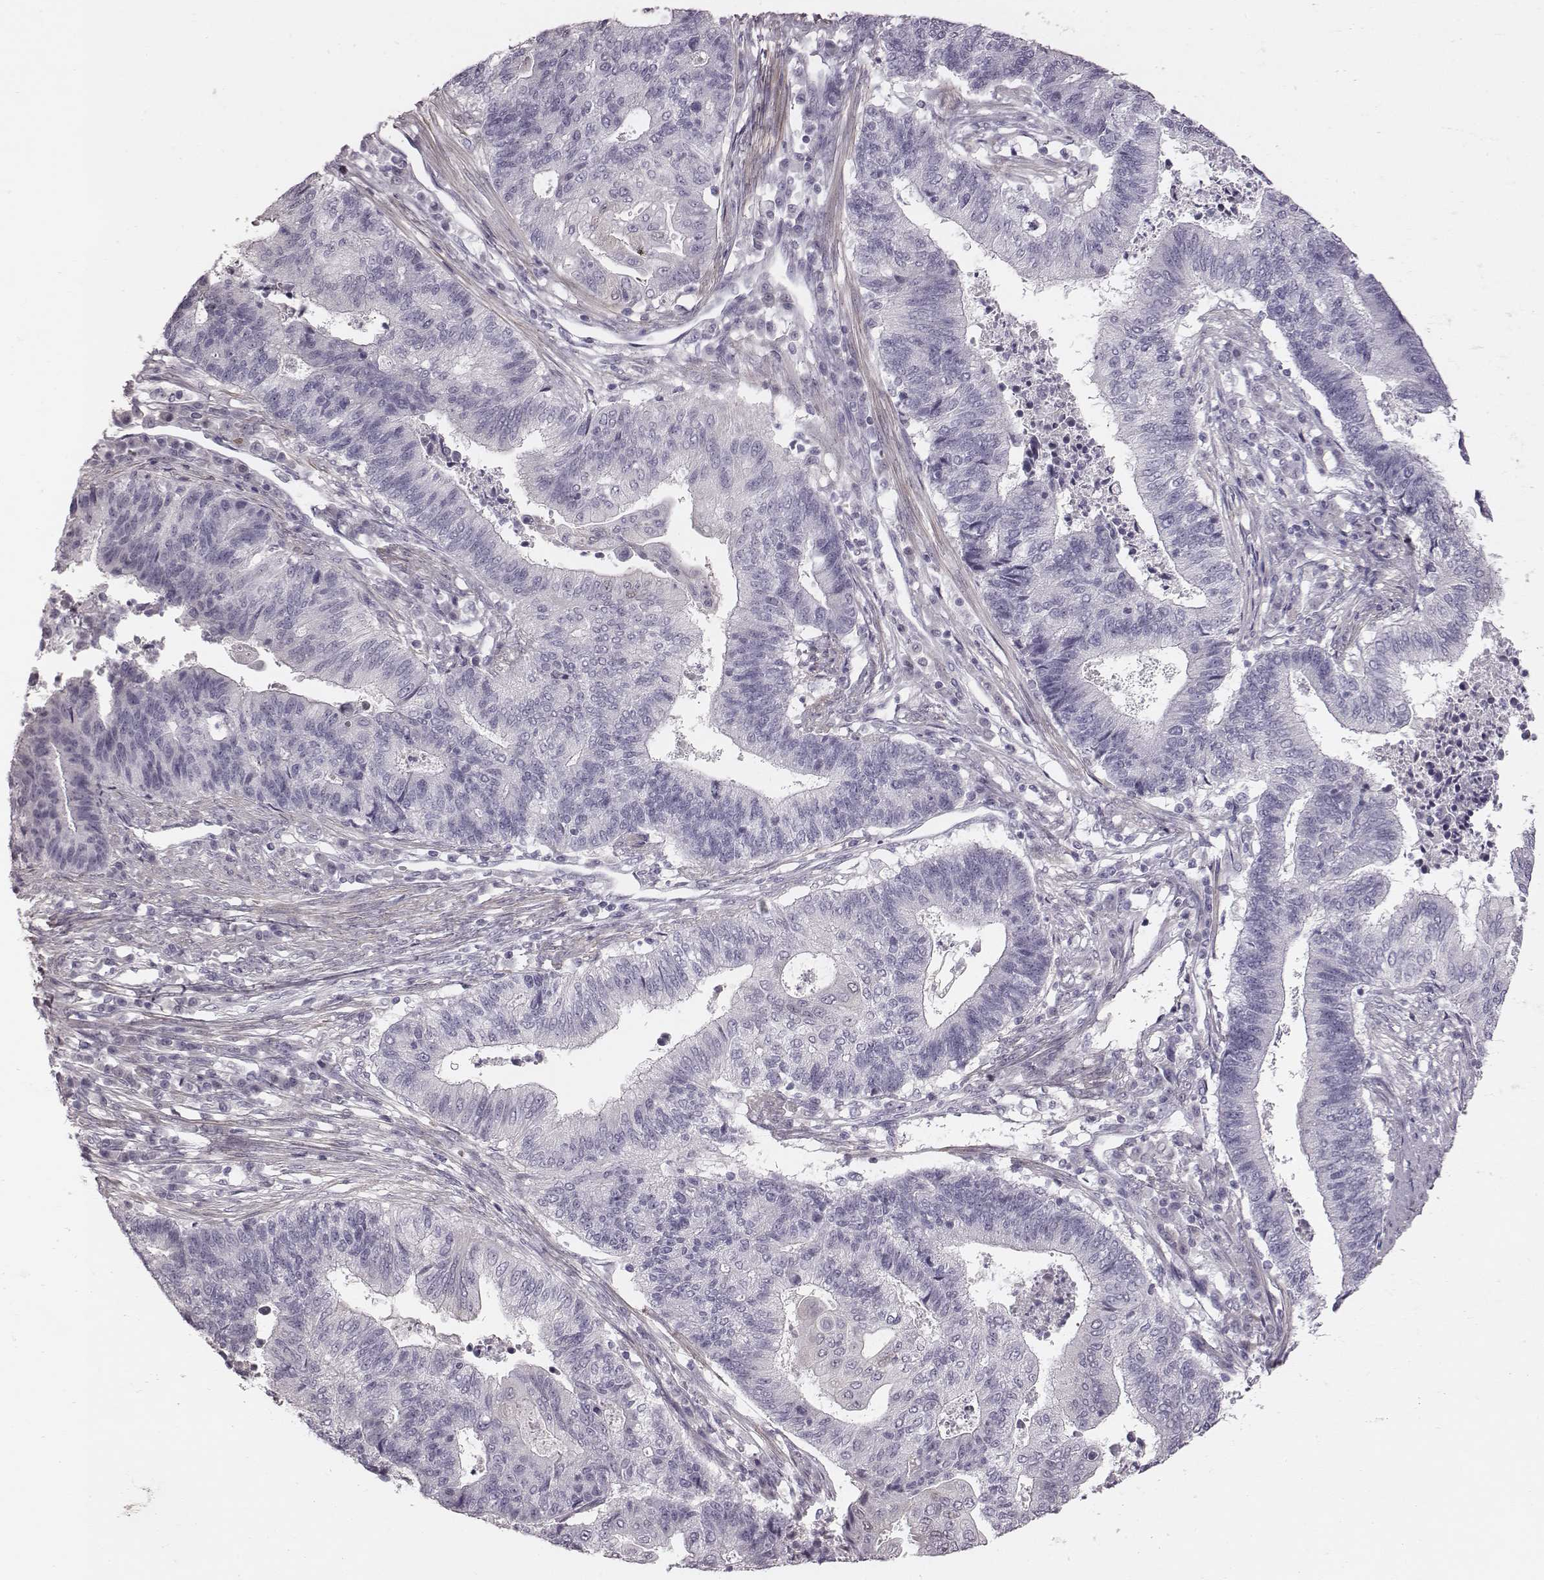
{"staining": {"intensity": "negative", "quantity": "none", "location": "none"}, "tissue": "endometrial cancer", "cell_type": "Tumor cells", "image_type": "cancer", "snomed": [{"axis": "morphology", "description": "Adenocarcinoma, NOS"}, {"axis": "topography", "description": "Uterus"}, {"axis": "topography", "description": "Endometrium"}], "caption": "IHC histopathology image of human endometrial cancer stained for a protein (brown), which exhibits no expression in tumor cells.", "gene": "CRISP1", "patient": {"sex": "female", "age": 54}}